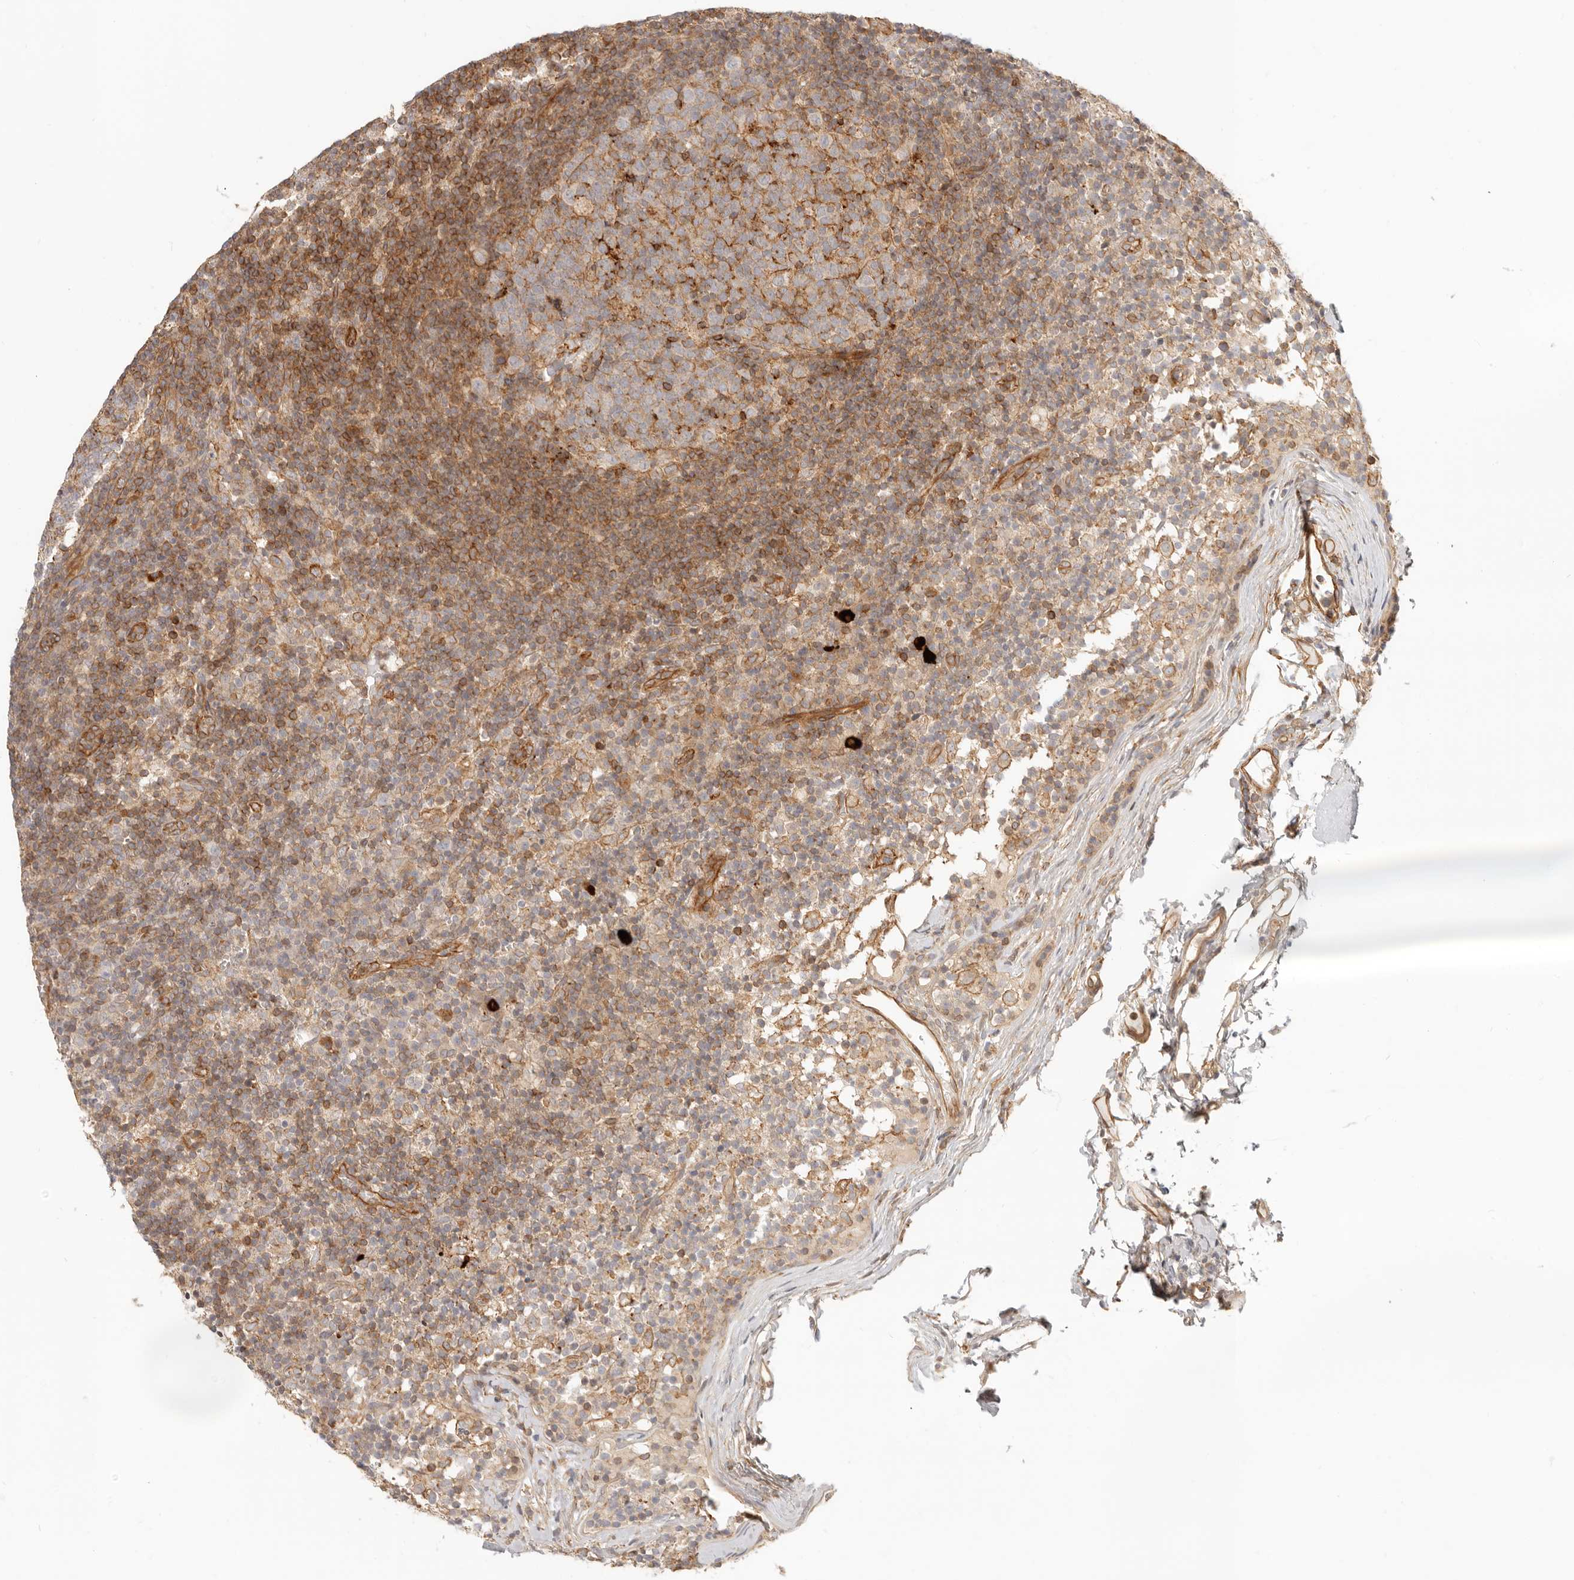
{"staining": {"intensity": "moderate", "quantity": "<25%", "location": "cytoplasmic/membranous"}, "tissue": "lymph node", "cell_type": "Germinal center cells", "image_type": "normal", "snomed": [{"axis": "morphology", "description": "Normal tissue, NOS"}, {"axis": "morphology", "description": "Inflammation, NOS"}, {"axis": "topography", "description": "Lymph node"}], "caption": "The histopathology image displays immunohistochemical staining of unremarkable lymph node. There is moderate cytoplasmic/membranous positivity is identified in about <25% of germinal center cells.", "gene": "UFSP1", "patient": {"sex": "male", "age": 55}}